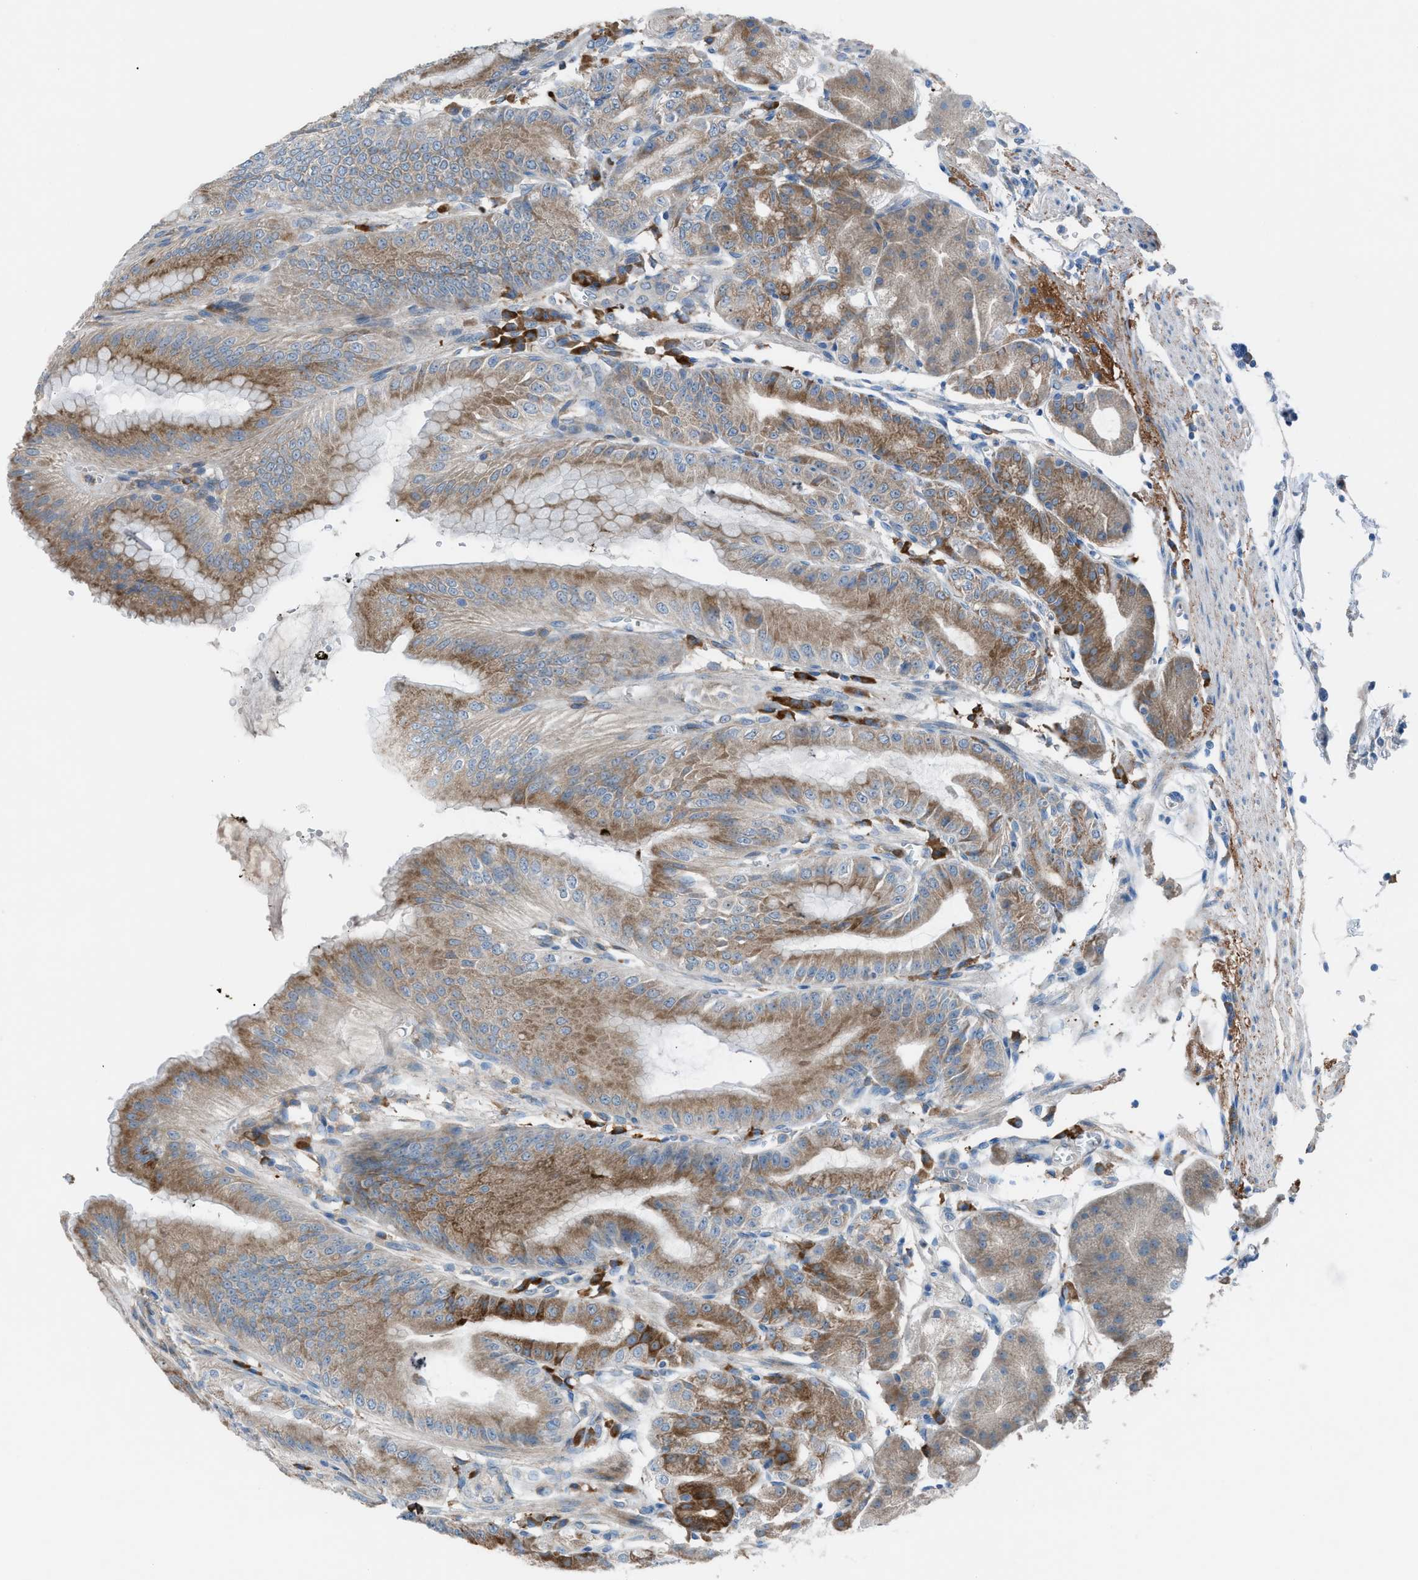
{"staining": {"intensity": "moderate", "quantity": ">75%", "location": "cytoplasmic/membranous"}, "tissue": "stomach", "cell_type": "Glandular cells", "image_type": "normal", "snomed": [{"axis": "morphology", "description": "Normal tissue, NOS"}, {"axis": "topography", "description": "Stomach, lower"}], "caption": "Immunohistochemical staining of unremarkable human stomach exhibits >75% levels of moderate cytoplasmic/membranous protein positivity in about >75% of glandular cells.", "gene": "HEG1", "patient": {"sex": "male", "age": 71}}